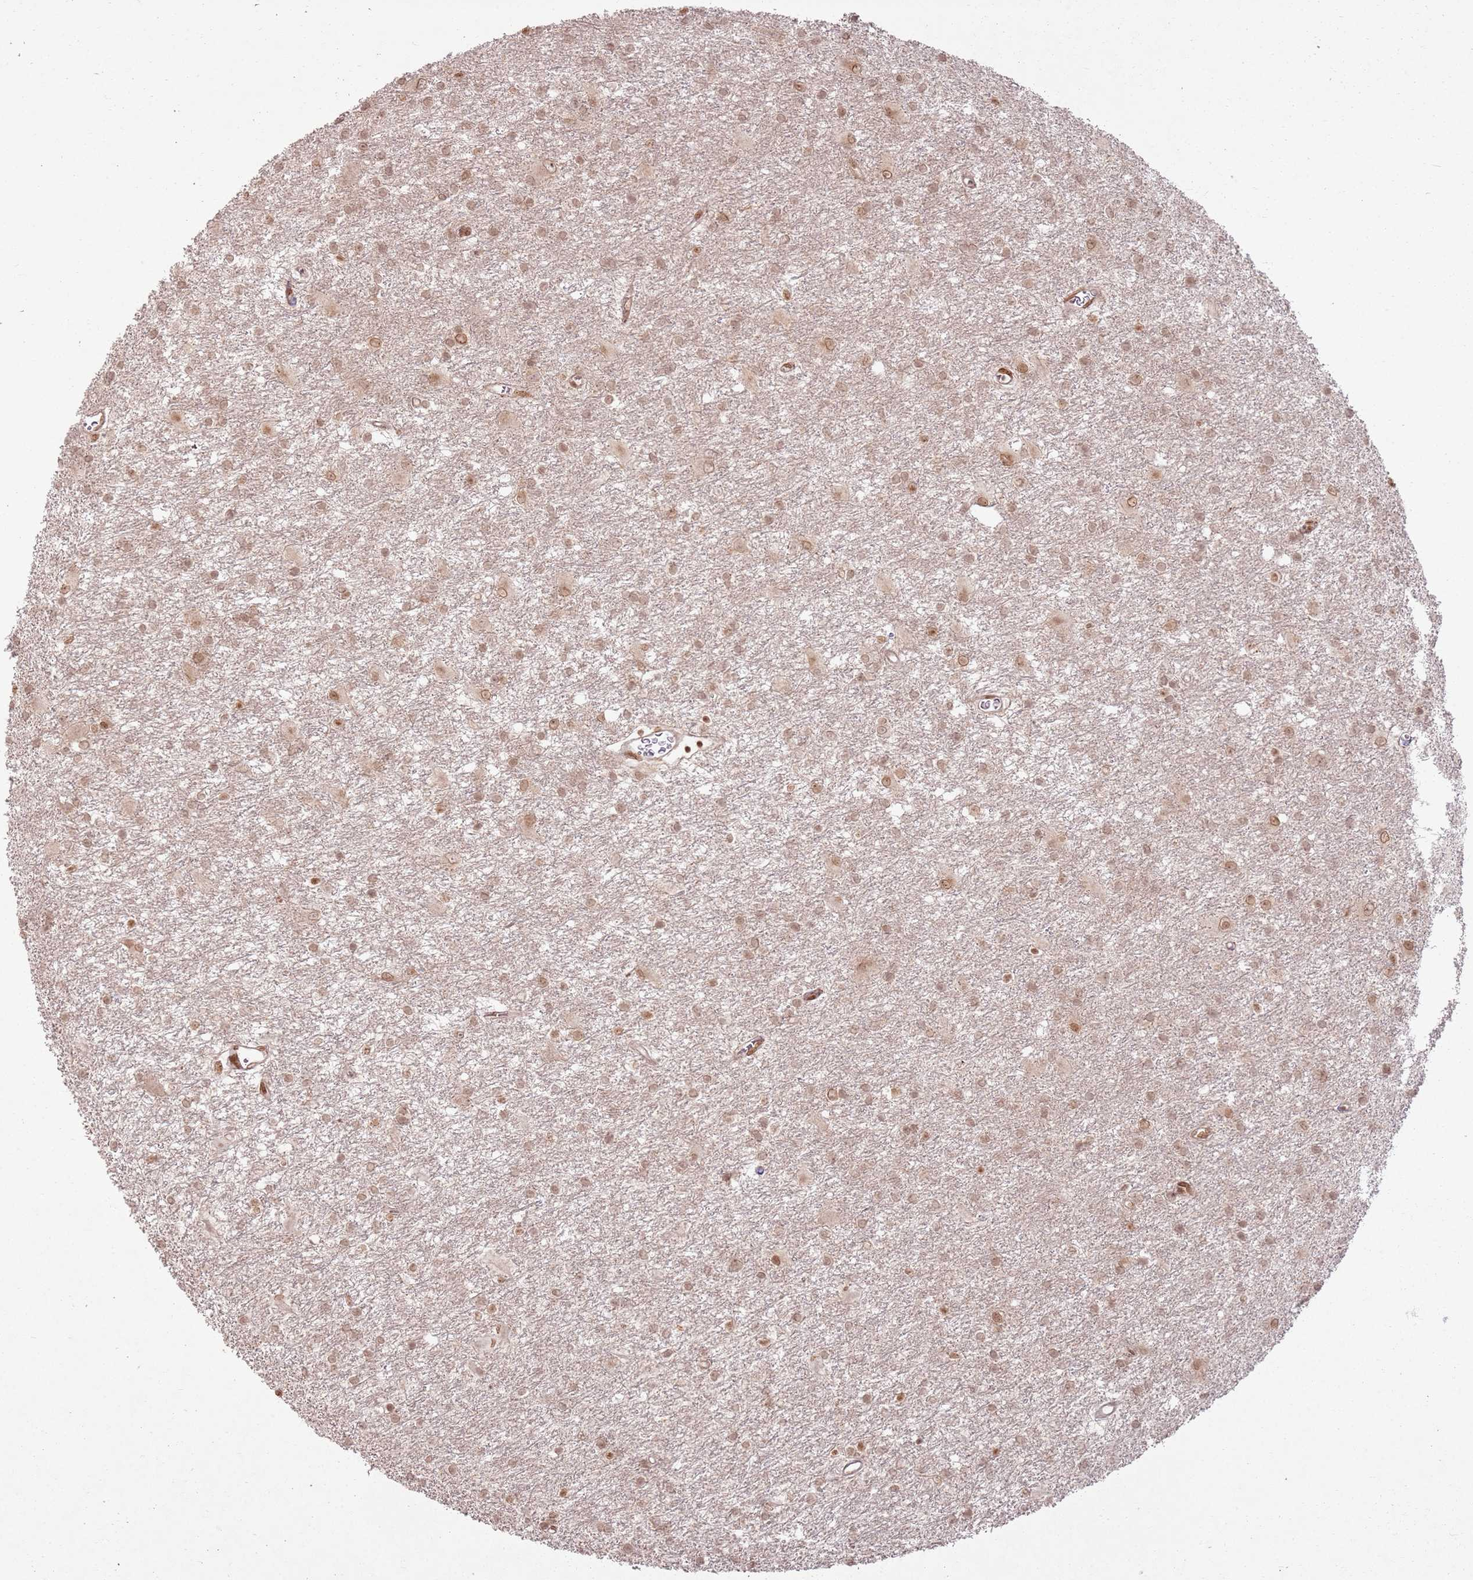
{"staining": {"intensity": "moderate", "quantity": ">75%", "location": "nuclear"}, "tissue": "glioma", "cell_type": "Tumor cells", "image_type": "cancer", "snomed": [{"axis": "morphology", "description": "Glioma, malignant, High grade"}, {"axis": "topography", "description": "Brain"}], "caption": "Glioma stained for a protein (brown) reveals moderate nuclear positive positivity in approximately >75% of tumor cells.", "gene": "KLHL36", "patient": {"sex": "female", "age": 50}}